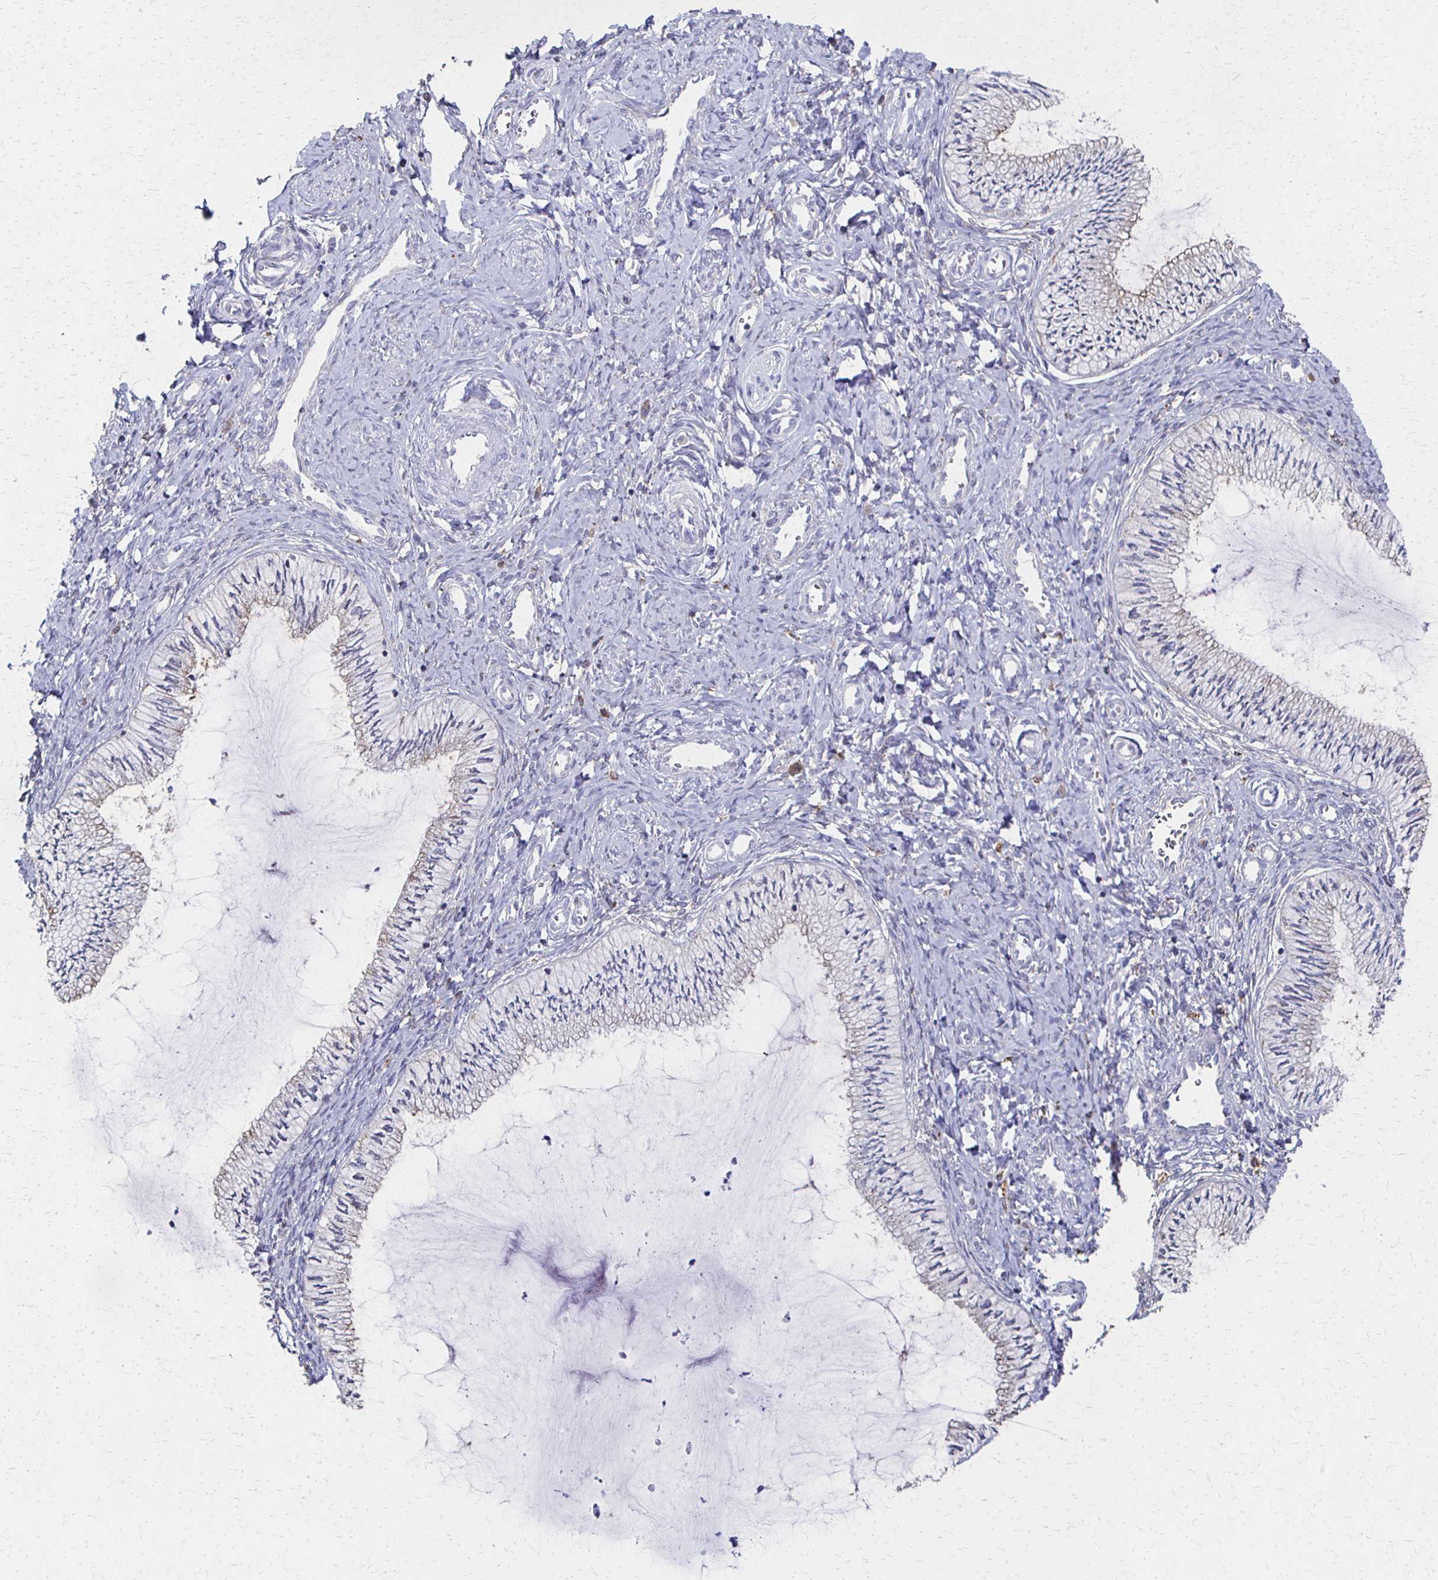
{"staining": {"intensity": "negative", "quantity": "none", "location": "none"}, "tissue": "cervix", "cell_type": "Glandular cells", "image_type": "normal", "snomed": [{"axis": "morphology", "description": "Normal tissue, NOS"}, {"axis": "topography", "description": "Cervix"}], "caption": "Immunohistochemical staining of benign human cervix exhibits no significant expression in glandular cells.", "gene": "CX3CR1", "patient": {"sex": "female", "age": 24}}